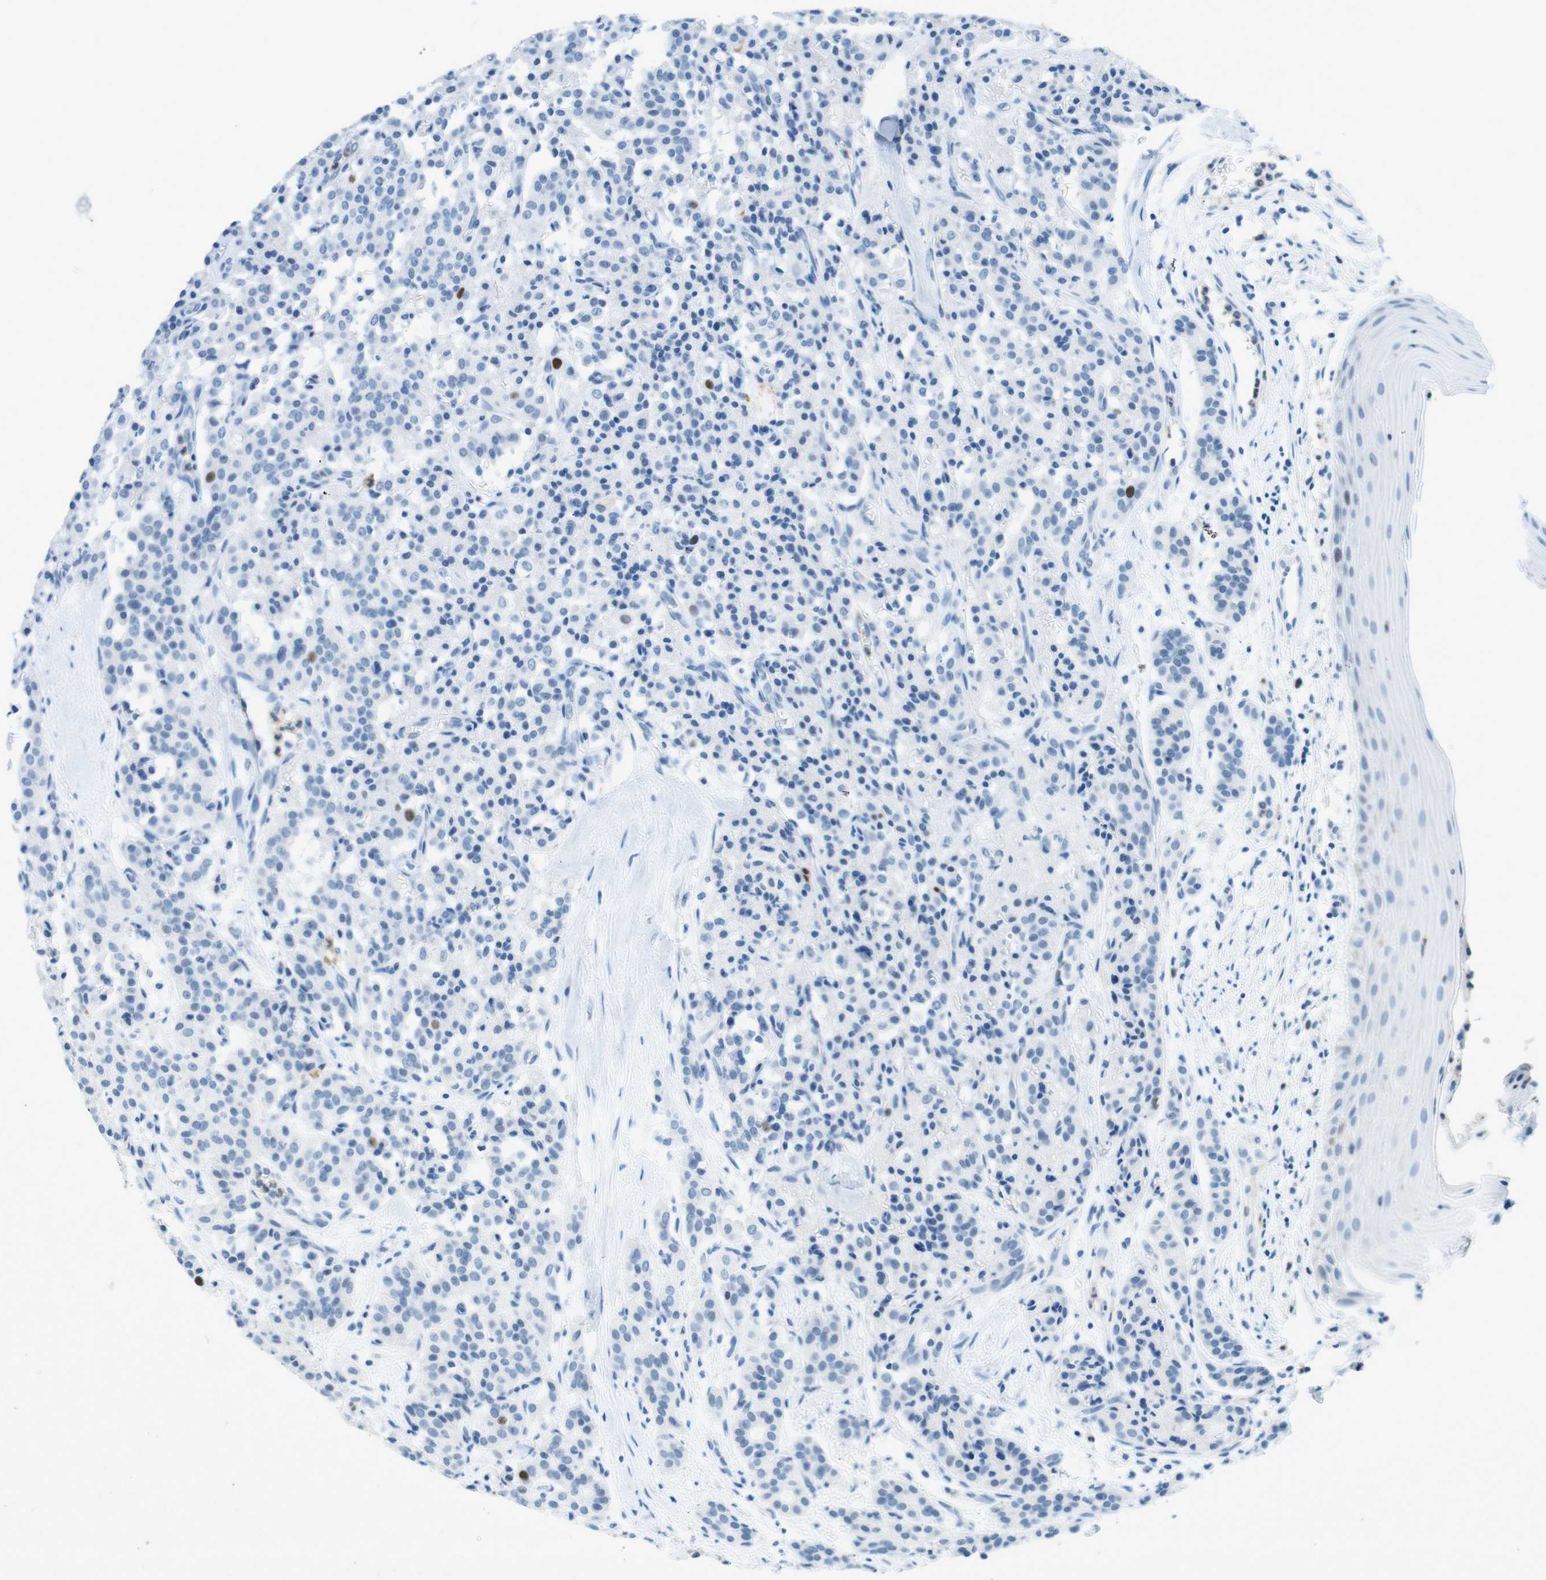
{"staining": {"intensity": "moderate", "quantity": "<25%", "location": "nuclear"}, "tissue": "carcinoid", "cell_type": "Tumor cells", "image_type": "cancer", "snomed": [{"axis": "morphology", "description": "Carcinoid, malignant, NOS"}, {"axis": "topography", "description": "Lung"}], "caption": "Brown immunohistochemical staining in human carcinoid (malignant) exhibits moderate nuclear expression in about <25% of tumor cells.", "gene": "CTAG1B", "patient": {"sex": "male", "age": 30}}